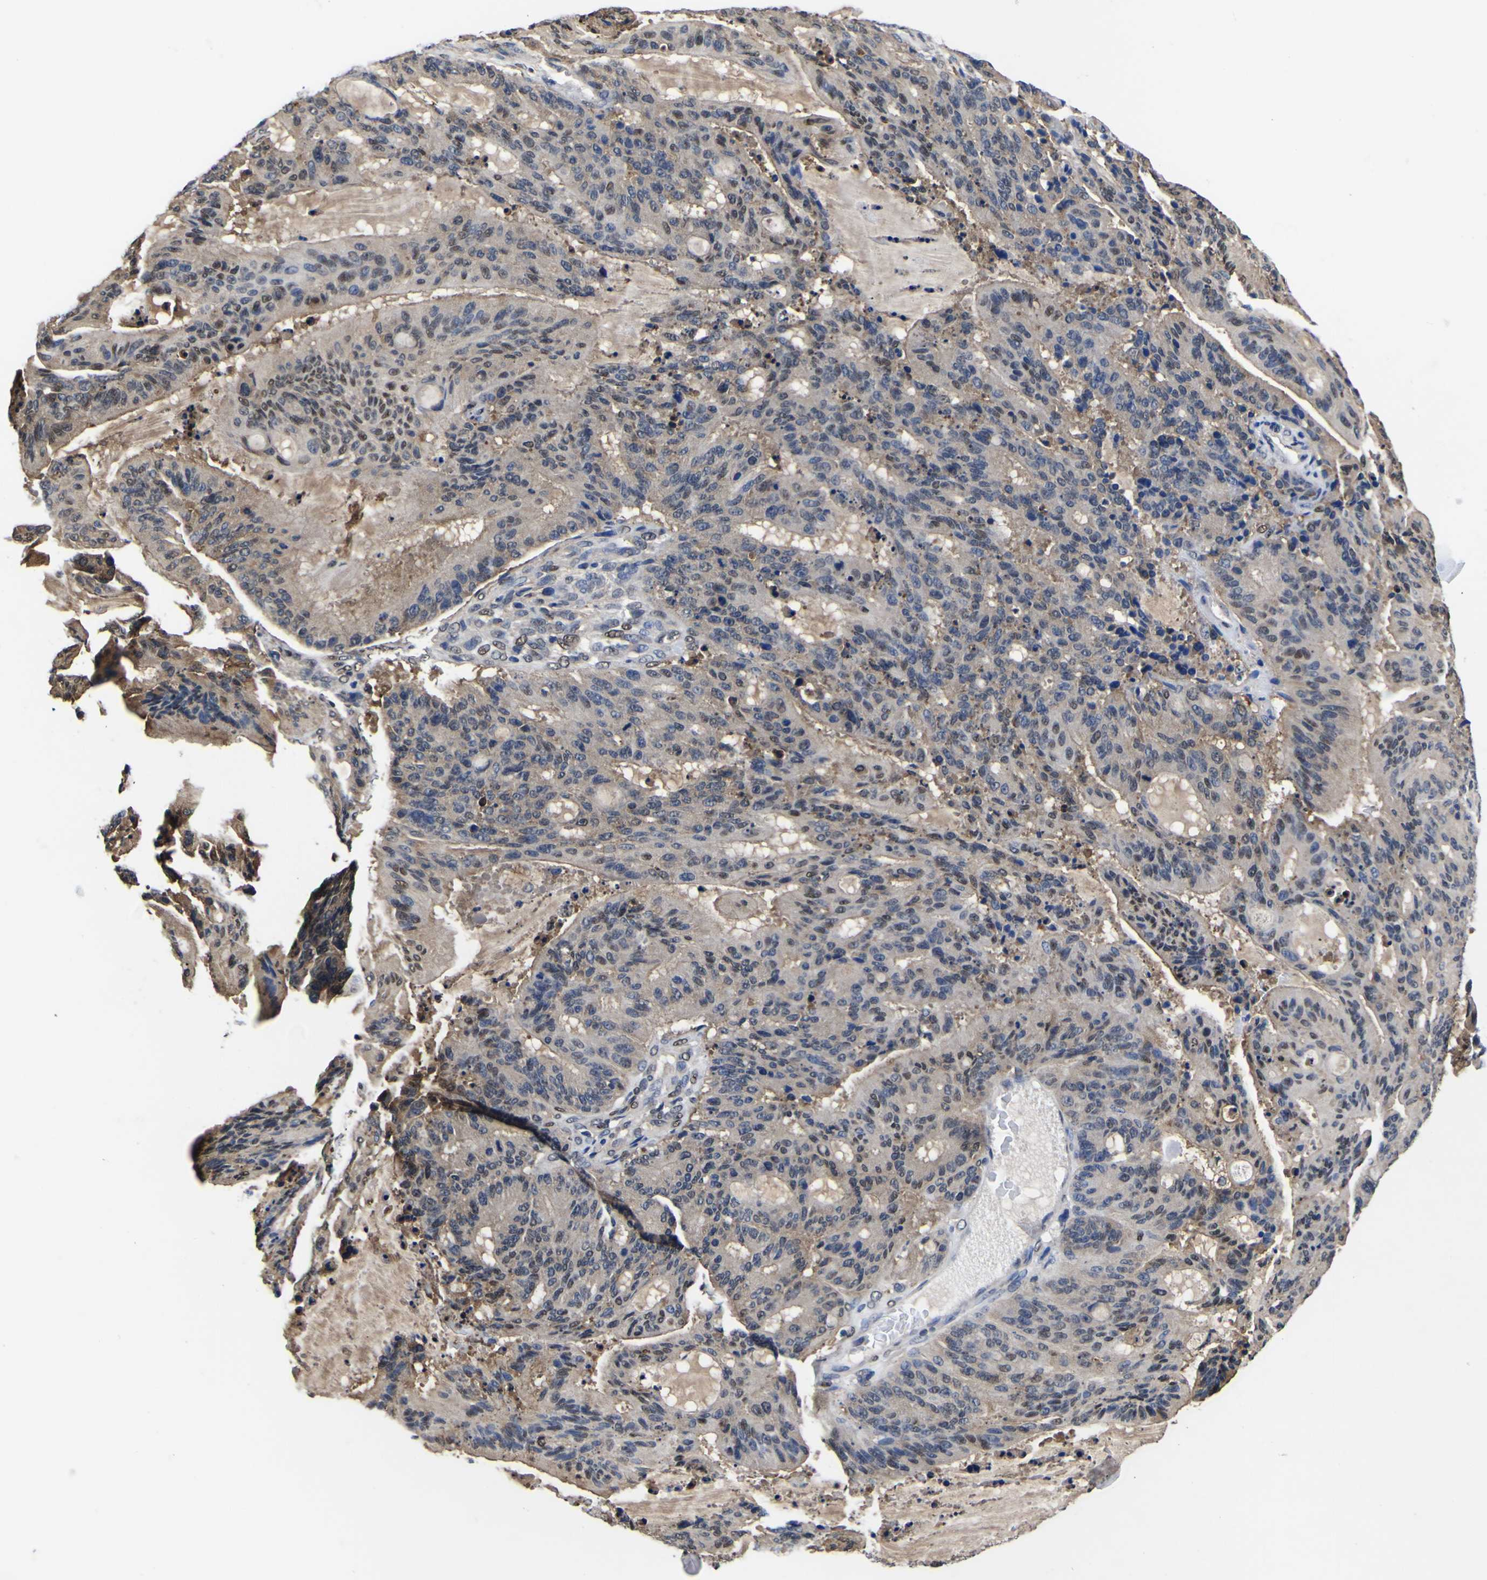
{"staining": {"intensity": "moderate", "quantity": "<25%", "location": "nuclear"}, "tissue": "liver cancer", "cell_type": "Tumor cells", "image_type": "cancer", "snomed": [{"axis": "morphology", "description": "Cholangiocarcinoma"}, {"axis": "topography", "description": "Liver"}], "caption": "Immunohistochemical staining of liver cancer shows low levels of moderate nuclear protein staining in about <25% of tumor cells.", "gene": "FAM110B", "patient": {"sex": "female", "age": 73}}